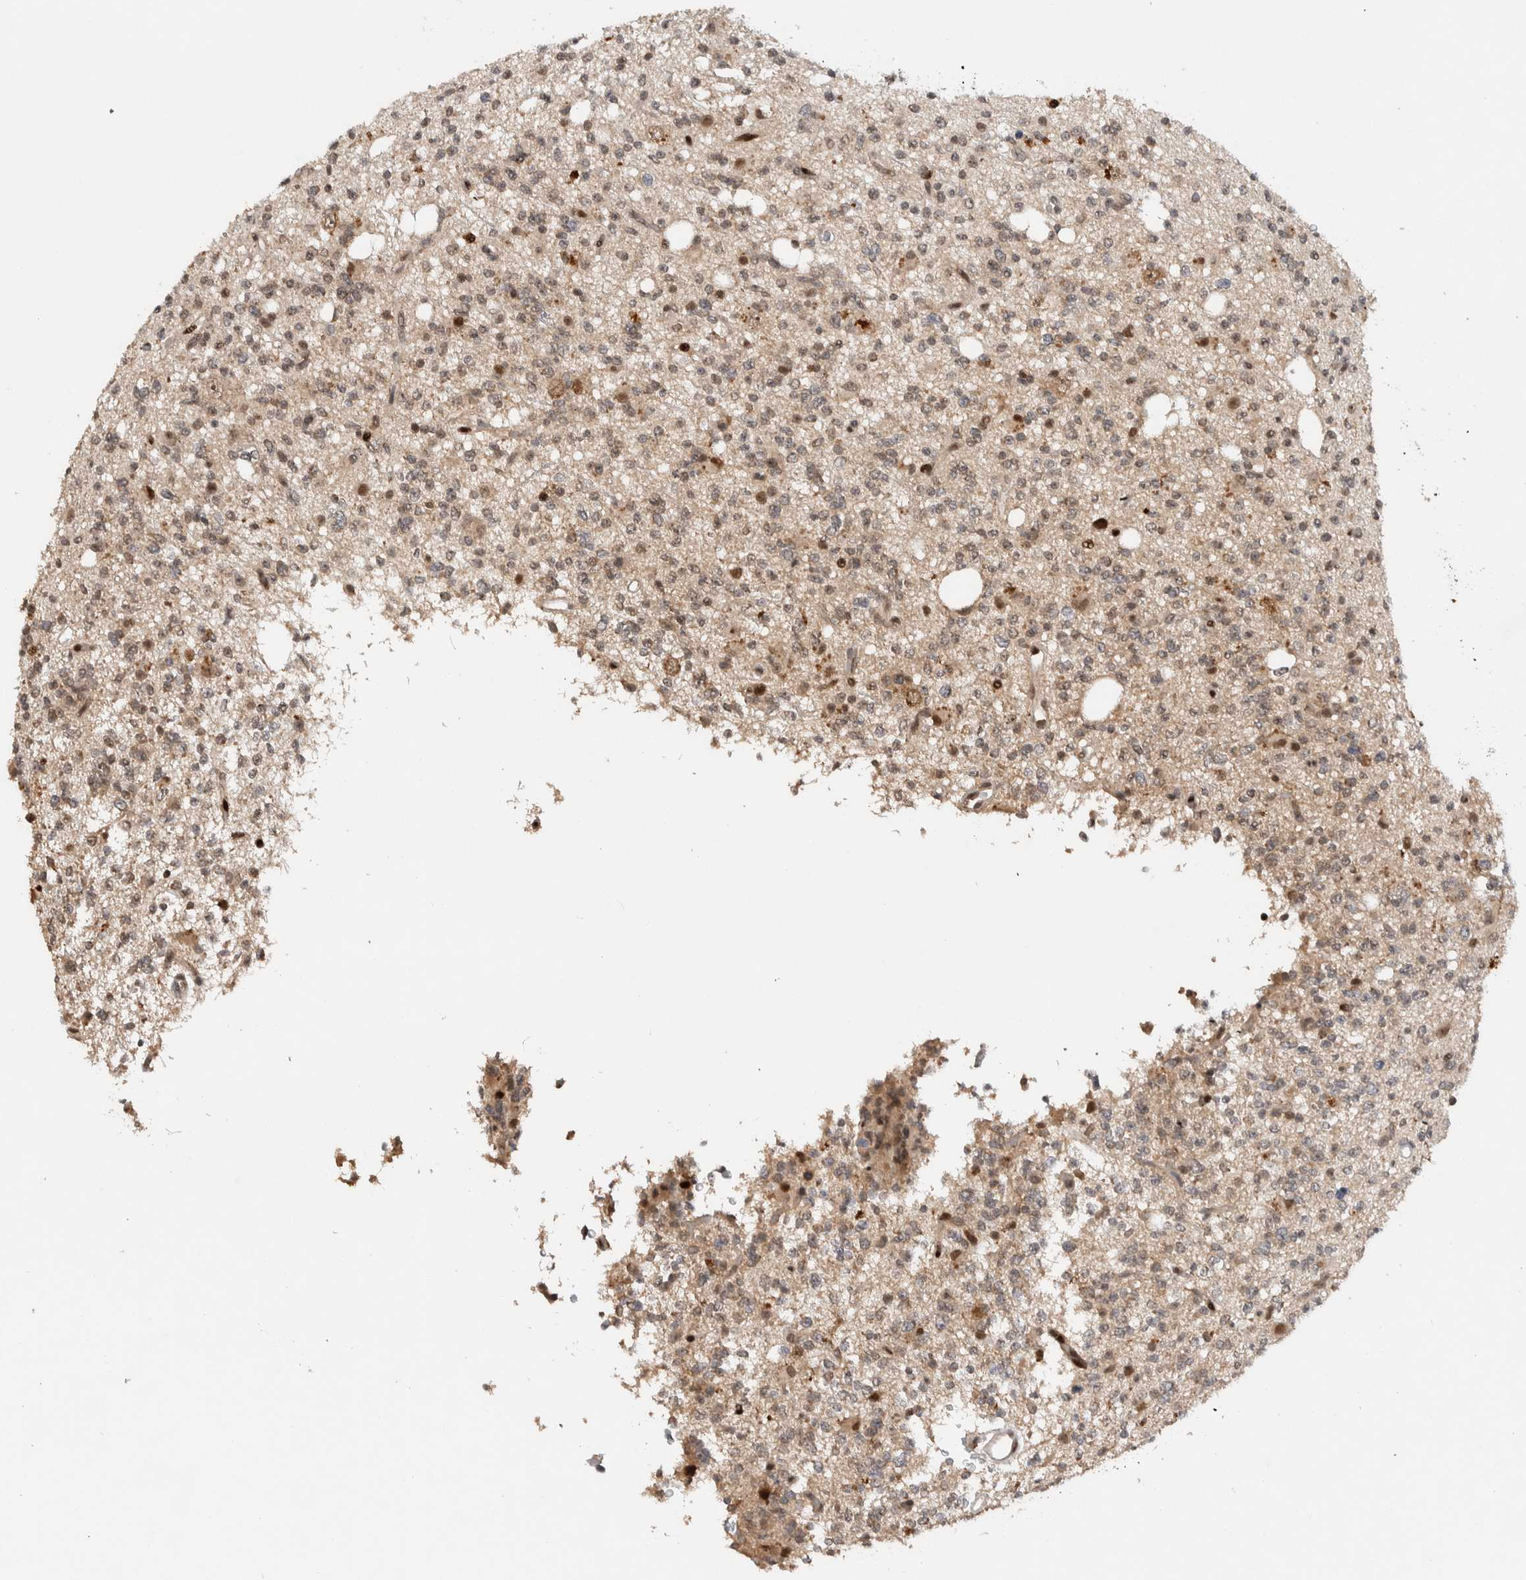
{"staining": {"intensity": "moderate", "quantity": "<25%", "location": "nuclear"}, "tissue": "glioma", "cell_type": "Tumor cells", "image_type": "cancer", "snomed": [{"axis": "morphology", "description": "Glioma, malignant, High grade"}, {"axis": "topography", "description": "Brain"}], "caption": "Protein staining shows moderate nuclear expression in about <25% of tumor cells in glioma.", "gene": "ZNF521", "patient": {"sex": "female", "age": 62}}